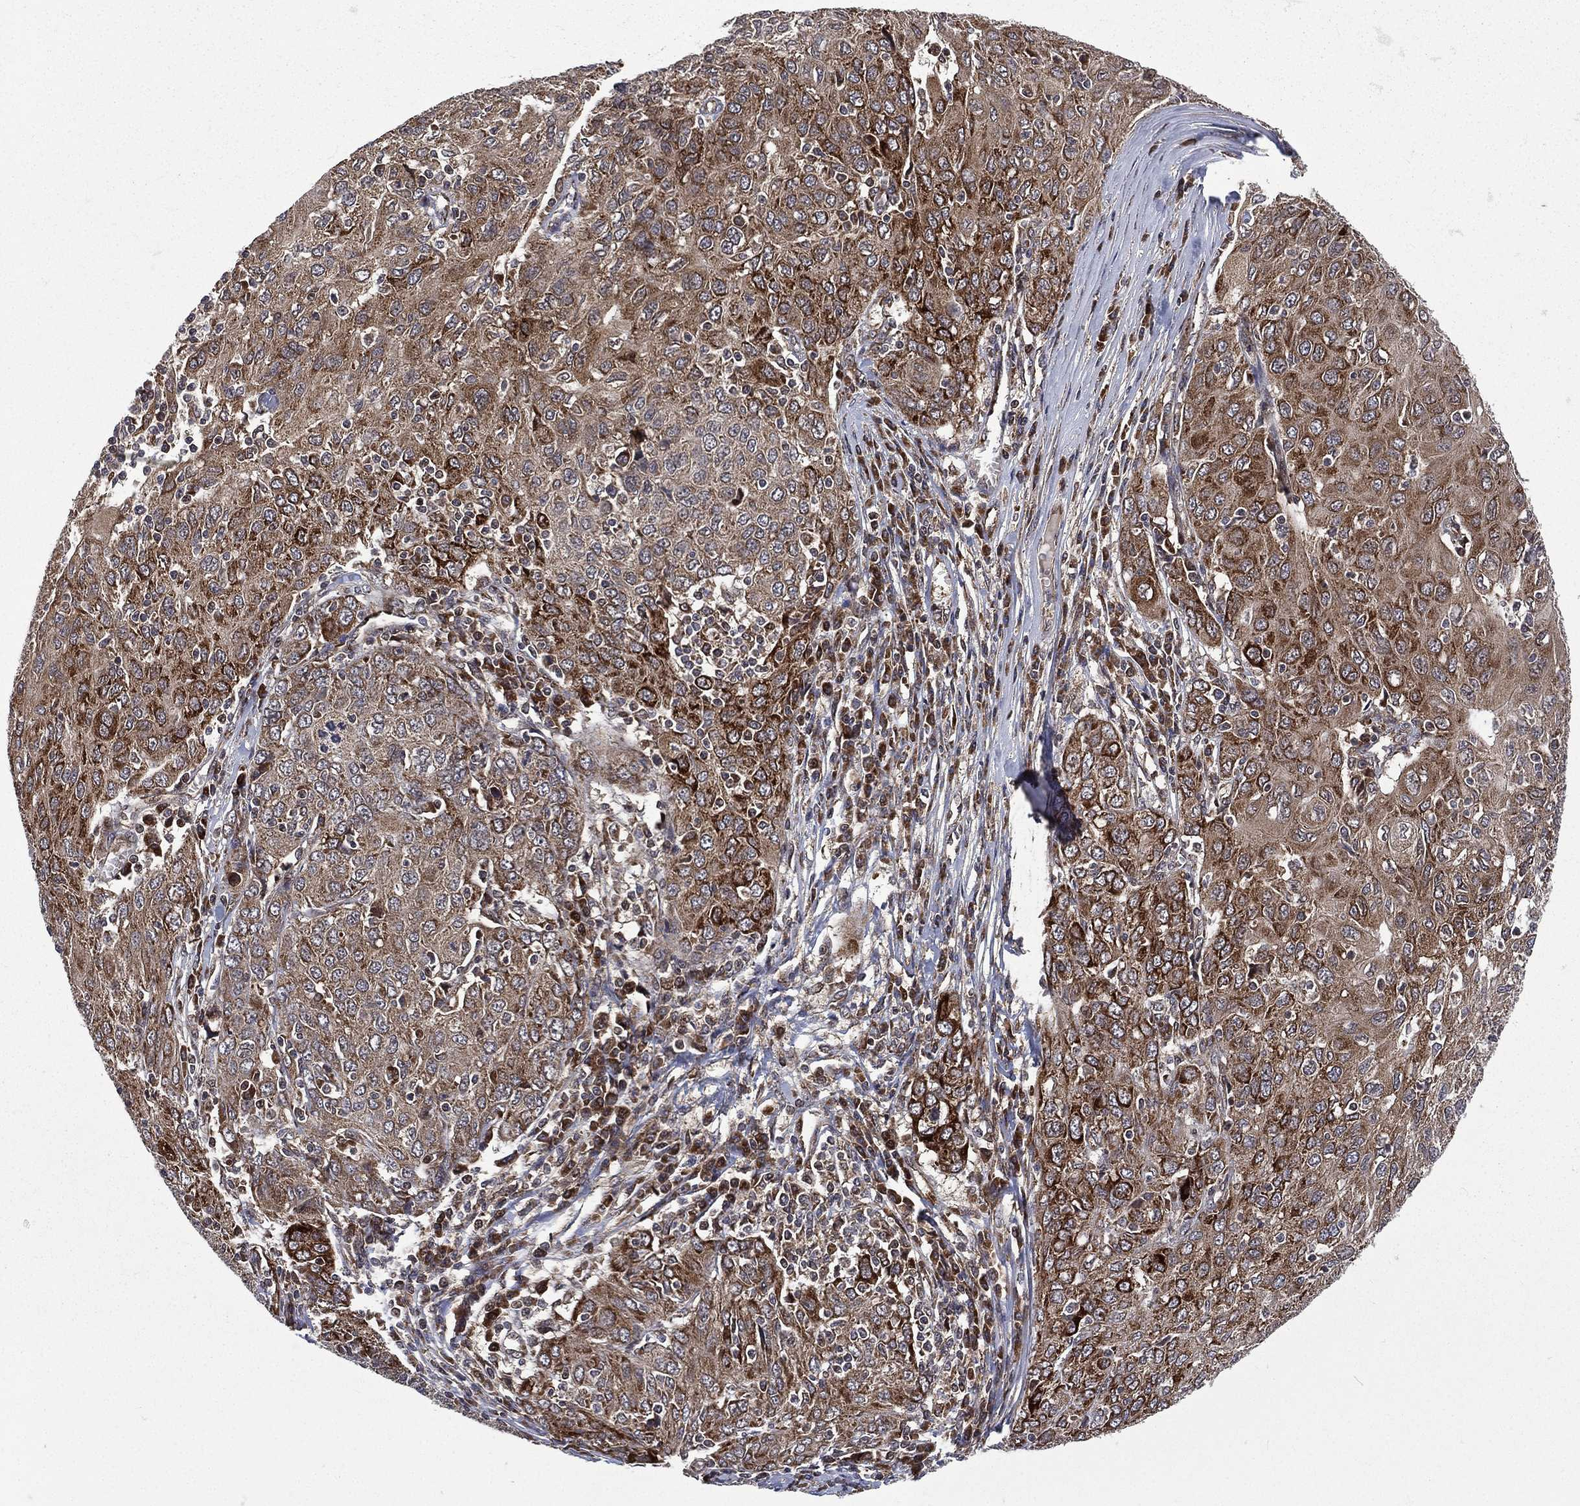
{"staining": {"intensity": "strong", "quantity": "25%-75%", "location": "cytoplasmic/membranous"}, "tissue": "ovarian cancer", "cell_type": "Tumor cells", "image_type": "cancer", "snomed": [{"axis": "morphology", "description": "Carcinoma, endometroid"}, {"axis": "topography", "description": "Ovary"}], "caption": "Ovarian cancer stained for a protein demonstrates strong cytoplasmic/membranous positivity in tumor cells.", "gene": "RAB11FIP4", "patient": {"sex": "female", "age": 50}}